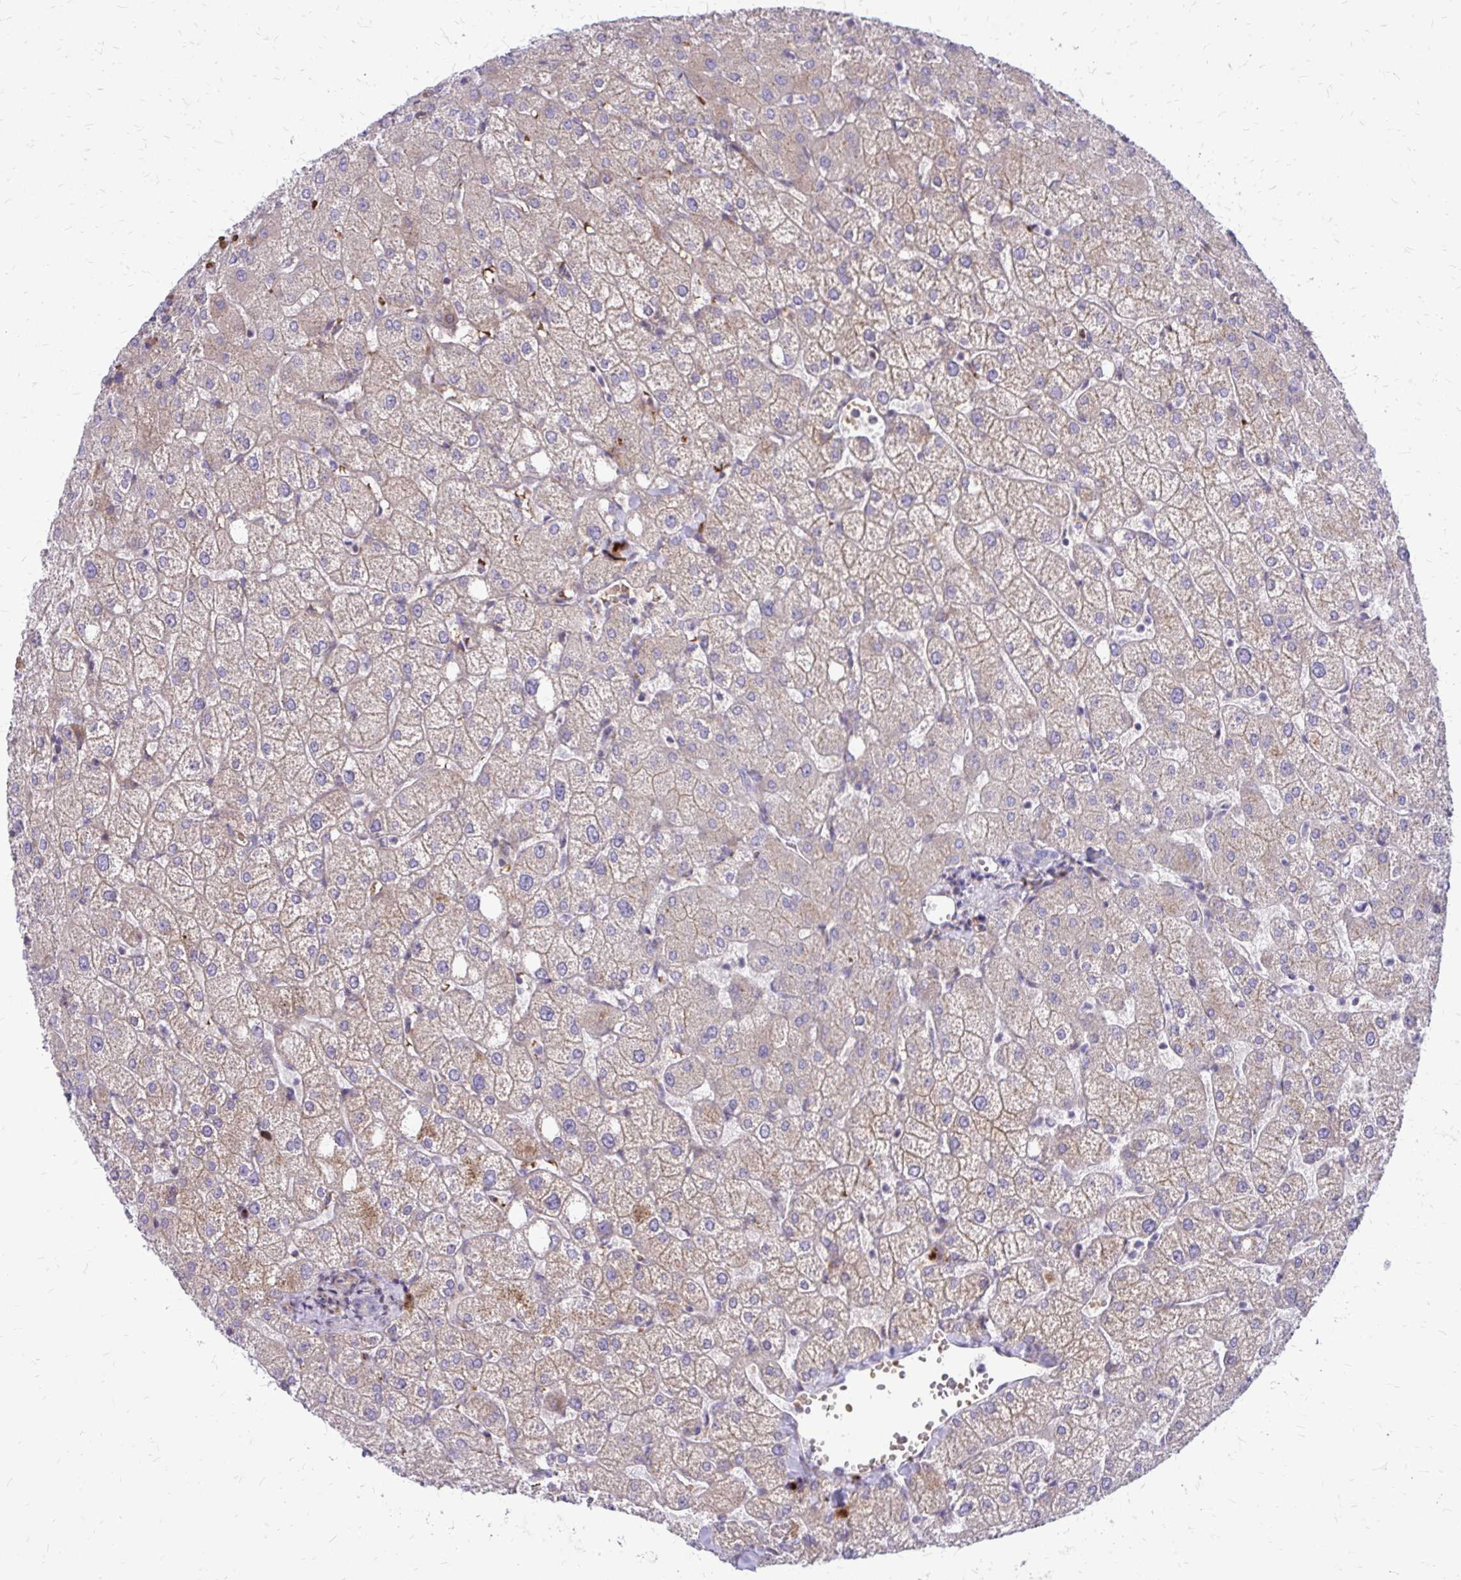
{"staining": {"intensity": "negative", "quantity": "none", "location": "none"}, "tissue": "liver", "cell_type": "Cholangiocytes", "image_type": "normal", "snomed": [{"axis": "morphology", "description": "Normal tissue, NOS"}, {"axis": "topography", "description": "Liver"}], "caption": "Protein analysis of normal liver exhibits no significant expression in cholangiocytes. Brightfield microscopy of IHC stained with DAB (brown) and hematoxylin (blue), captured at high magnification.", "gene": "FUNDC2", "patient": {"sex": "female", "age": 54}}